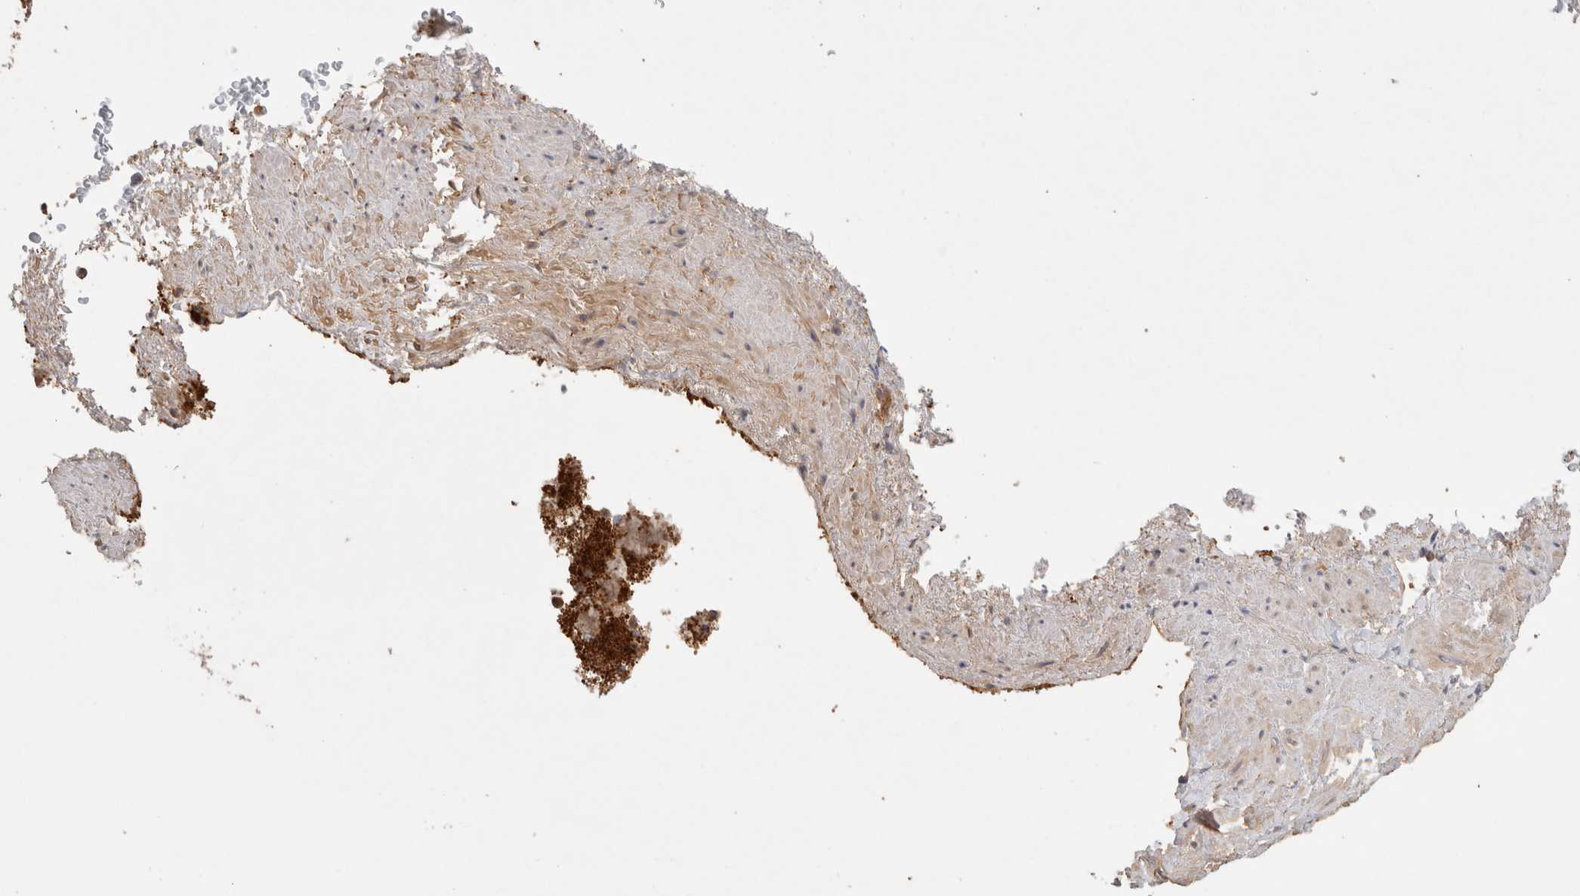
{"staining": {"intensity": "moderate", "quantity": ">75%", "location": "cytoplasmic/membranous"}, "tissue": "adrenal gland", "cell_type": "Glandular cells", "image_type": "normal", "snomed": [{"axis": "morphology", "description": "Normal tissue, NOS"}, {"axis": "topography", "description": "Adrenal gland"}], "caption": "Brown immunohistochemical staining in normal human adrenal gland displays moderate cytoplasmic/membranous staining in approximately >75% of glandular cells.", "gene": "C8orf44", "patient": {"sex": "male", "age": 56}}